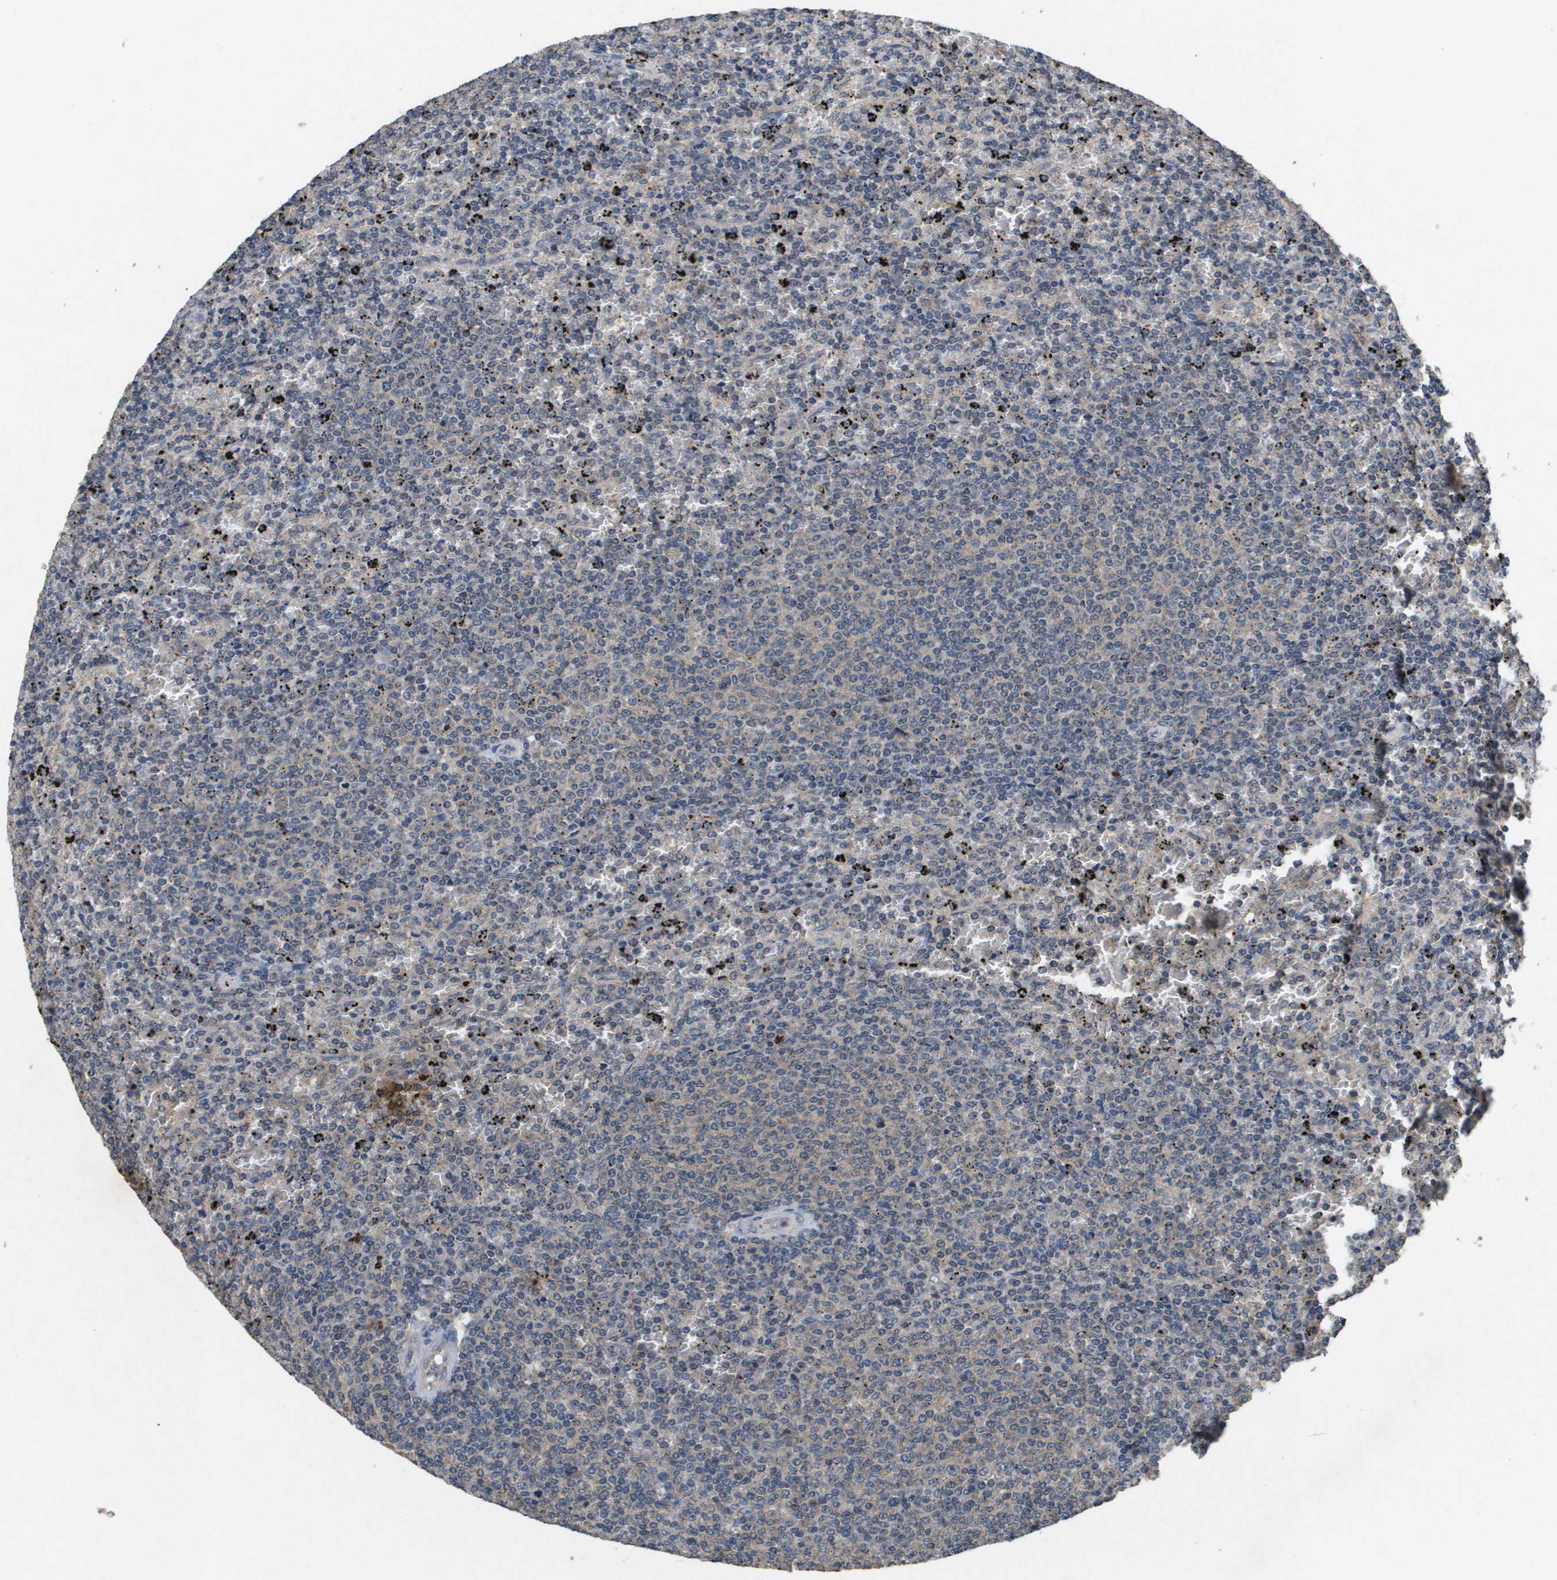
{"staining": {"intensity": "weak", "quantity": "<25%", "location": "cytoplasmic/membranous"}, "tissue": "lymphoma", "cell_type": "Tumor cells", "image_type": "cancer", "snomed": [{"axis": "morphology", "description": "Malignant lymphoma, non-Hodgkin's type, Low grade"}, {"axis": "topography", "description": "Spleen"}], "caption": "This is an immunohistochemistry photomicrograph of human lymphoma. There is no positivity in tumor cells.", "gene": "PROC", "patient": {"sex": "female", "age": 77}}